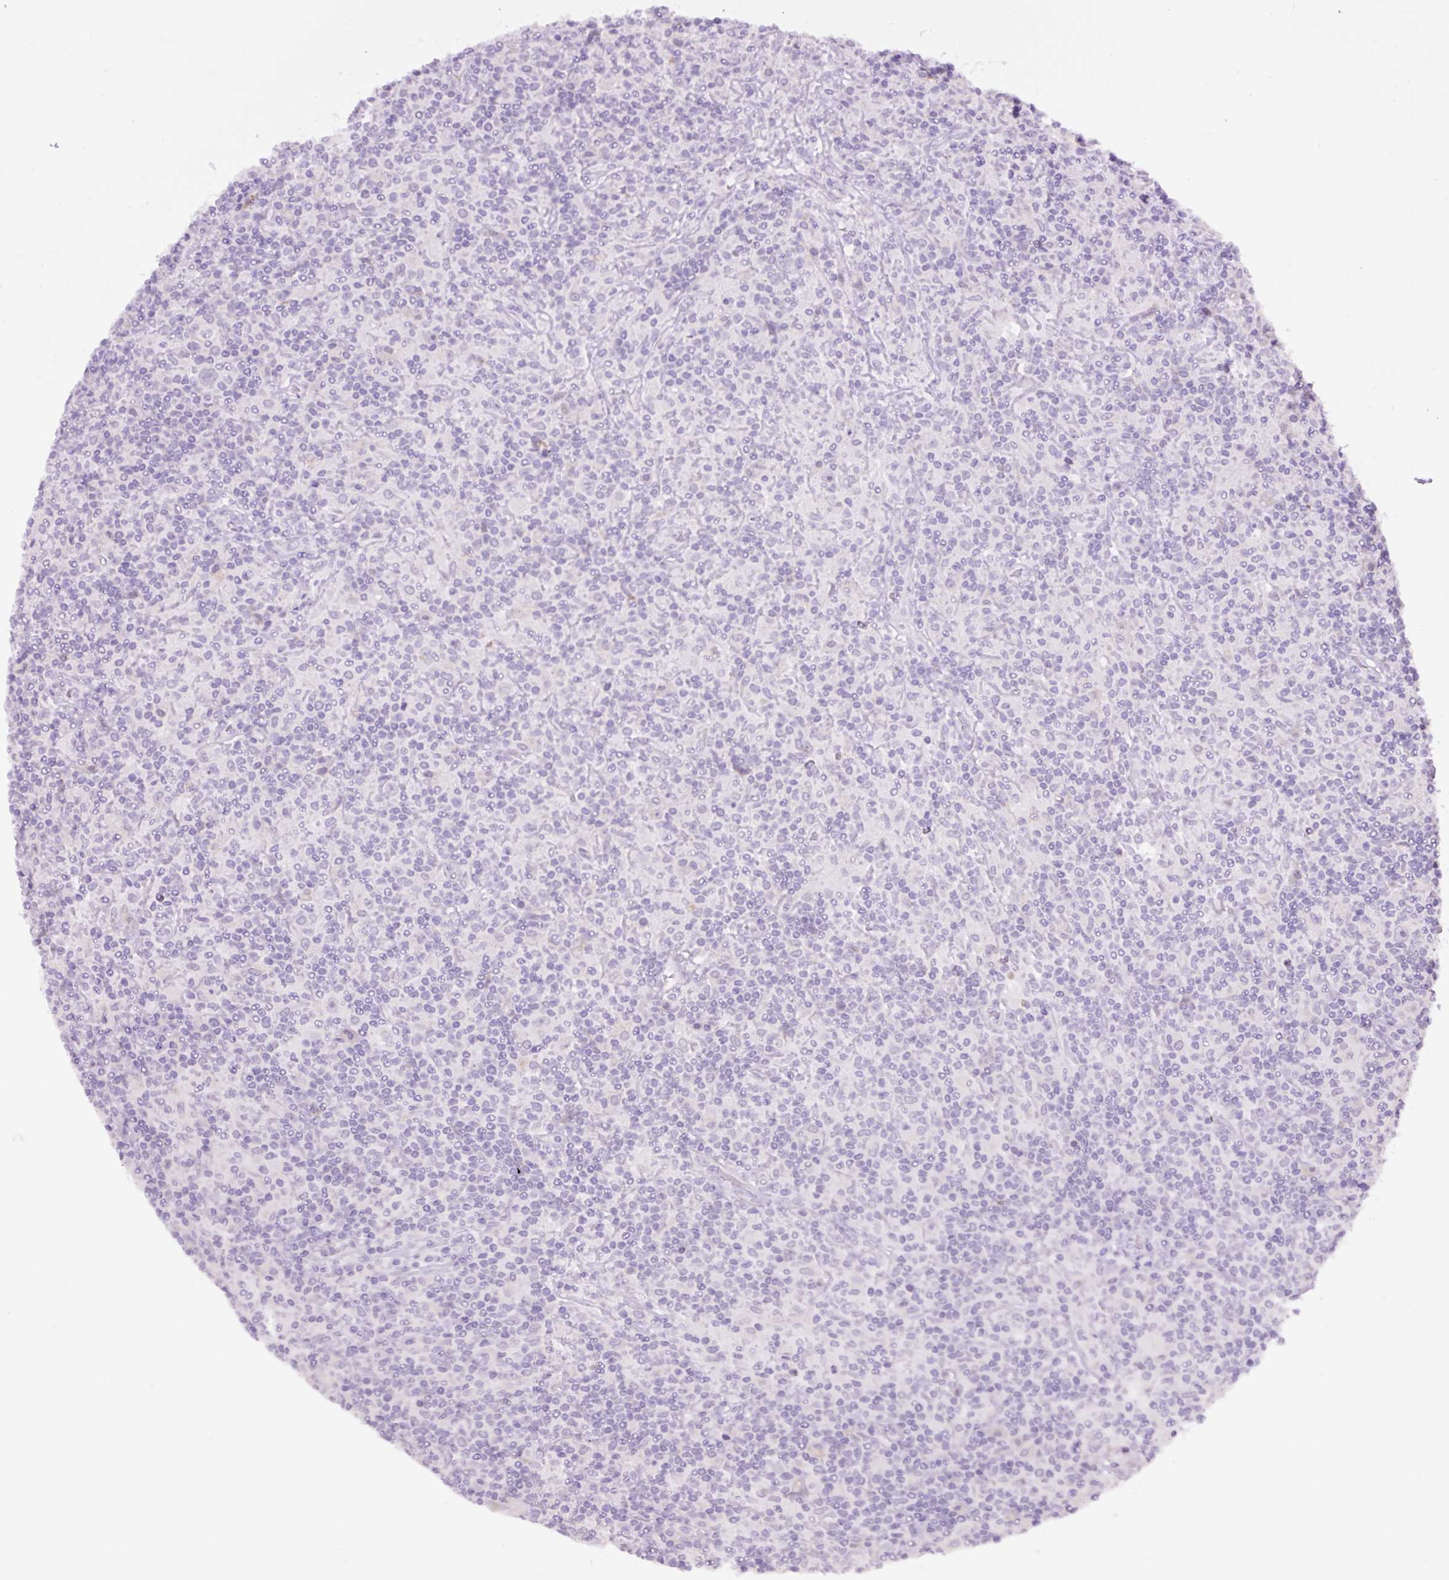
{"staining": {"intensity": "negative", "quantity": "none", "location": "none"}, "tissue": "lymphoma", "cell_type": "Tumor cells", "image_type": "cancer", "snomed": [{"axis": "morphology", "description": "Hodgkin's disease, NOS"}, {"axis": "topography", "description": "Lymph node"}], "caption": "Tumor cells are negative for protein expression in human Hodgkin's disease.", "gene": "MFSD3", "patient": {"sex": "male", "age": 70}}